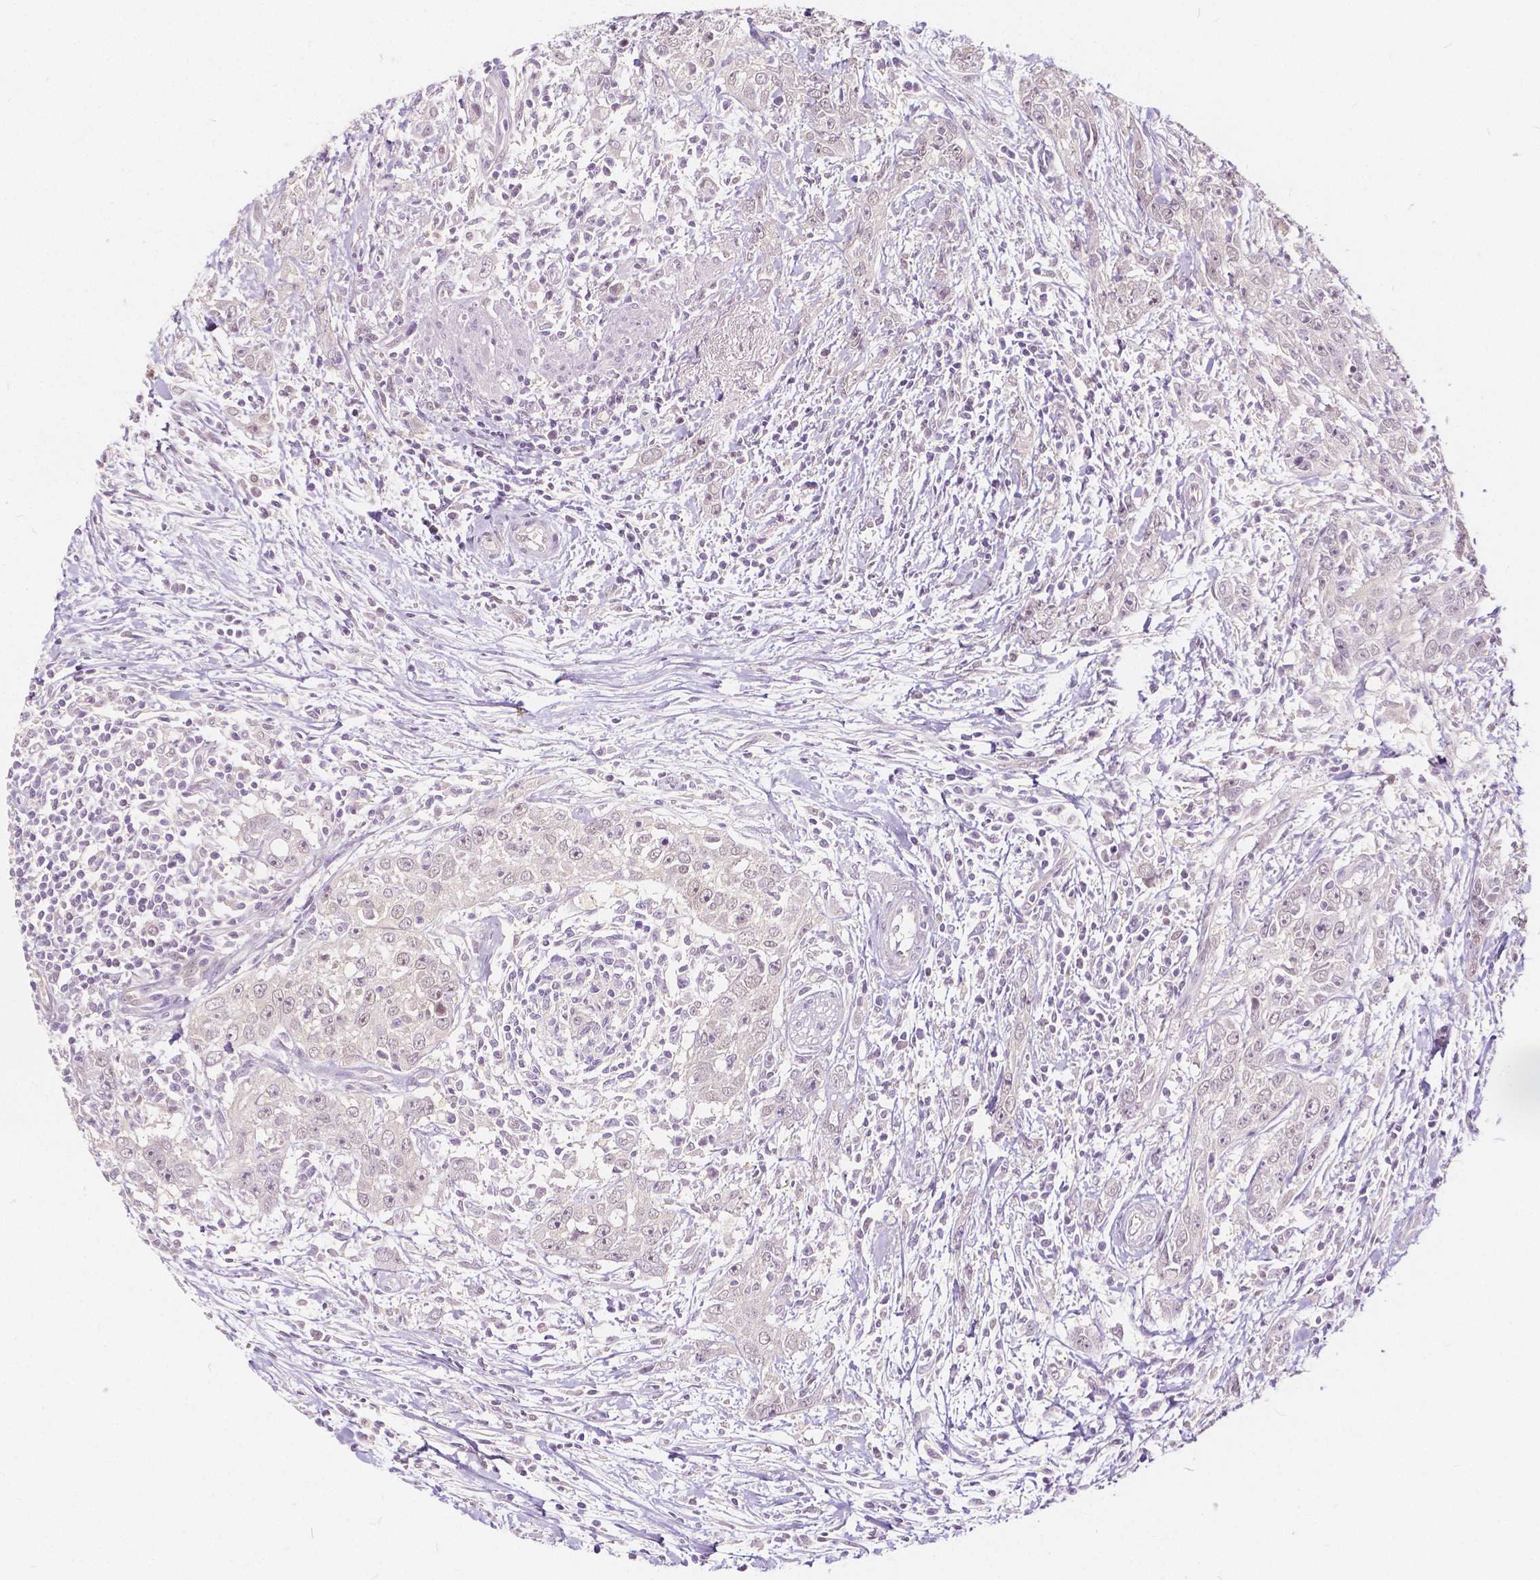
{"staining": {"intensity": "negative", "quantity": "none", "location": "none"}, "tissue": "urothelial cancer", "cell_type": "Tumor cells", "image_type": "cancer", "snomed": [{"axis": "morphology", "description": "Urothelial carcinoma, High grade"}, {"axis": "topography", "description": "Urinary bladder"}], "caption": "This is an immunohistochemistry (IHC) image of urothelial carcinoma (high-grade). There is no positivity in tumor cells.", "gene": "NAPRT", "patient": {"sex": "male", "age": 83}}